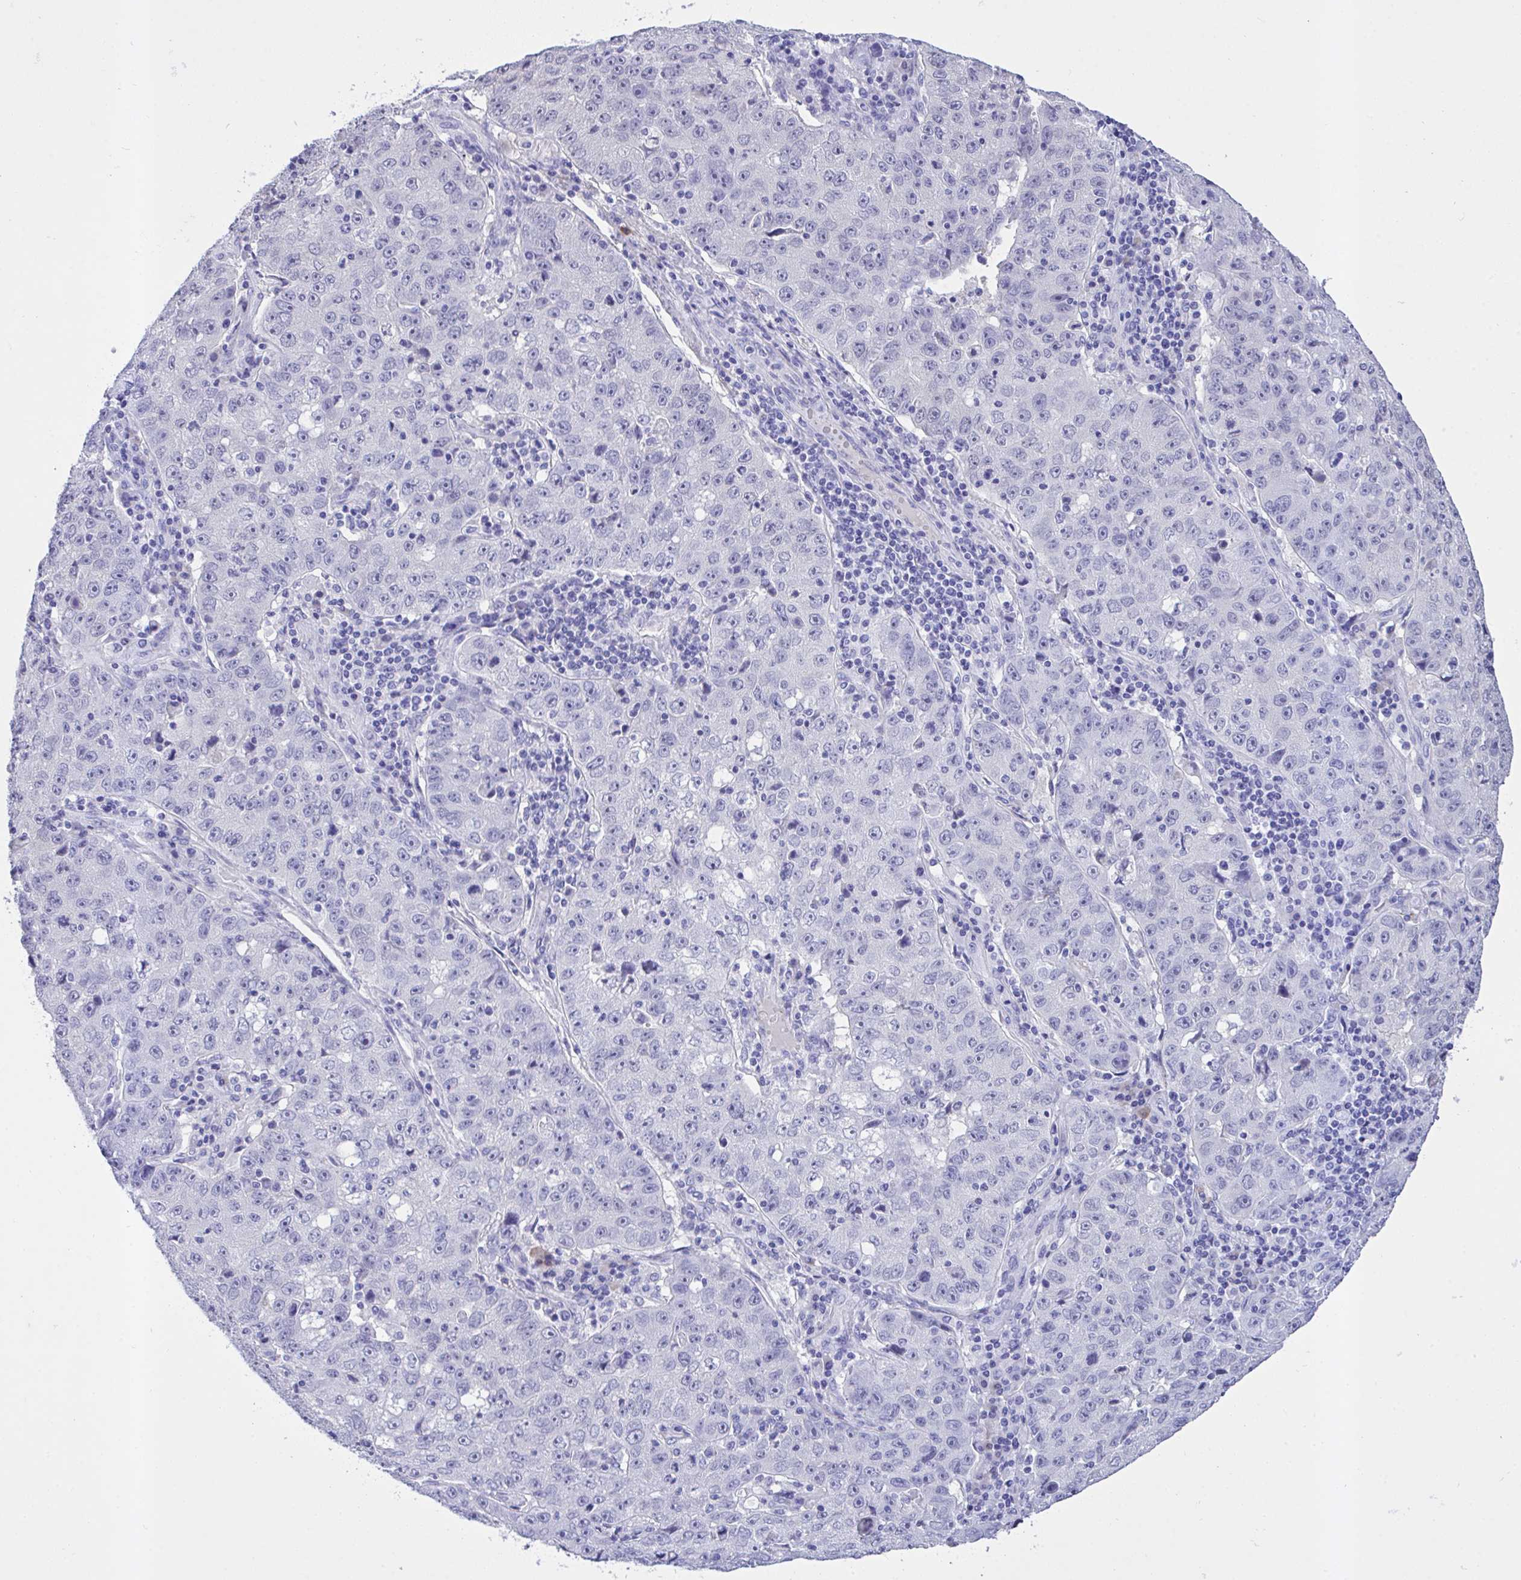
{"staining": {"intensity": "negative", "quantity": "none", "location": "none"}, "tissue": "lung cancer", "cell_type": "Tumor cells", "image_type": "cancer", "snomed": [{"axis": "morphology", "description": "Normal morphology"}, {"axis": "morphology", "description": "Adenocarcinoma, NOS"}, {"axis": "topography", "description": "Lymph node"}, {"axis": "topography", "description": "Lung"}], "caption": "Micrograph shows no protein positivity in tumor cells of lung cancer (adenocarcinoma) tissue.", "gene": "AKR1D1", "patient": {"sex": "female", "age": 57}}